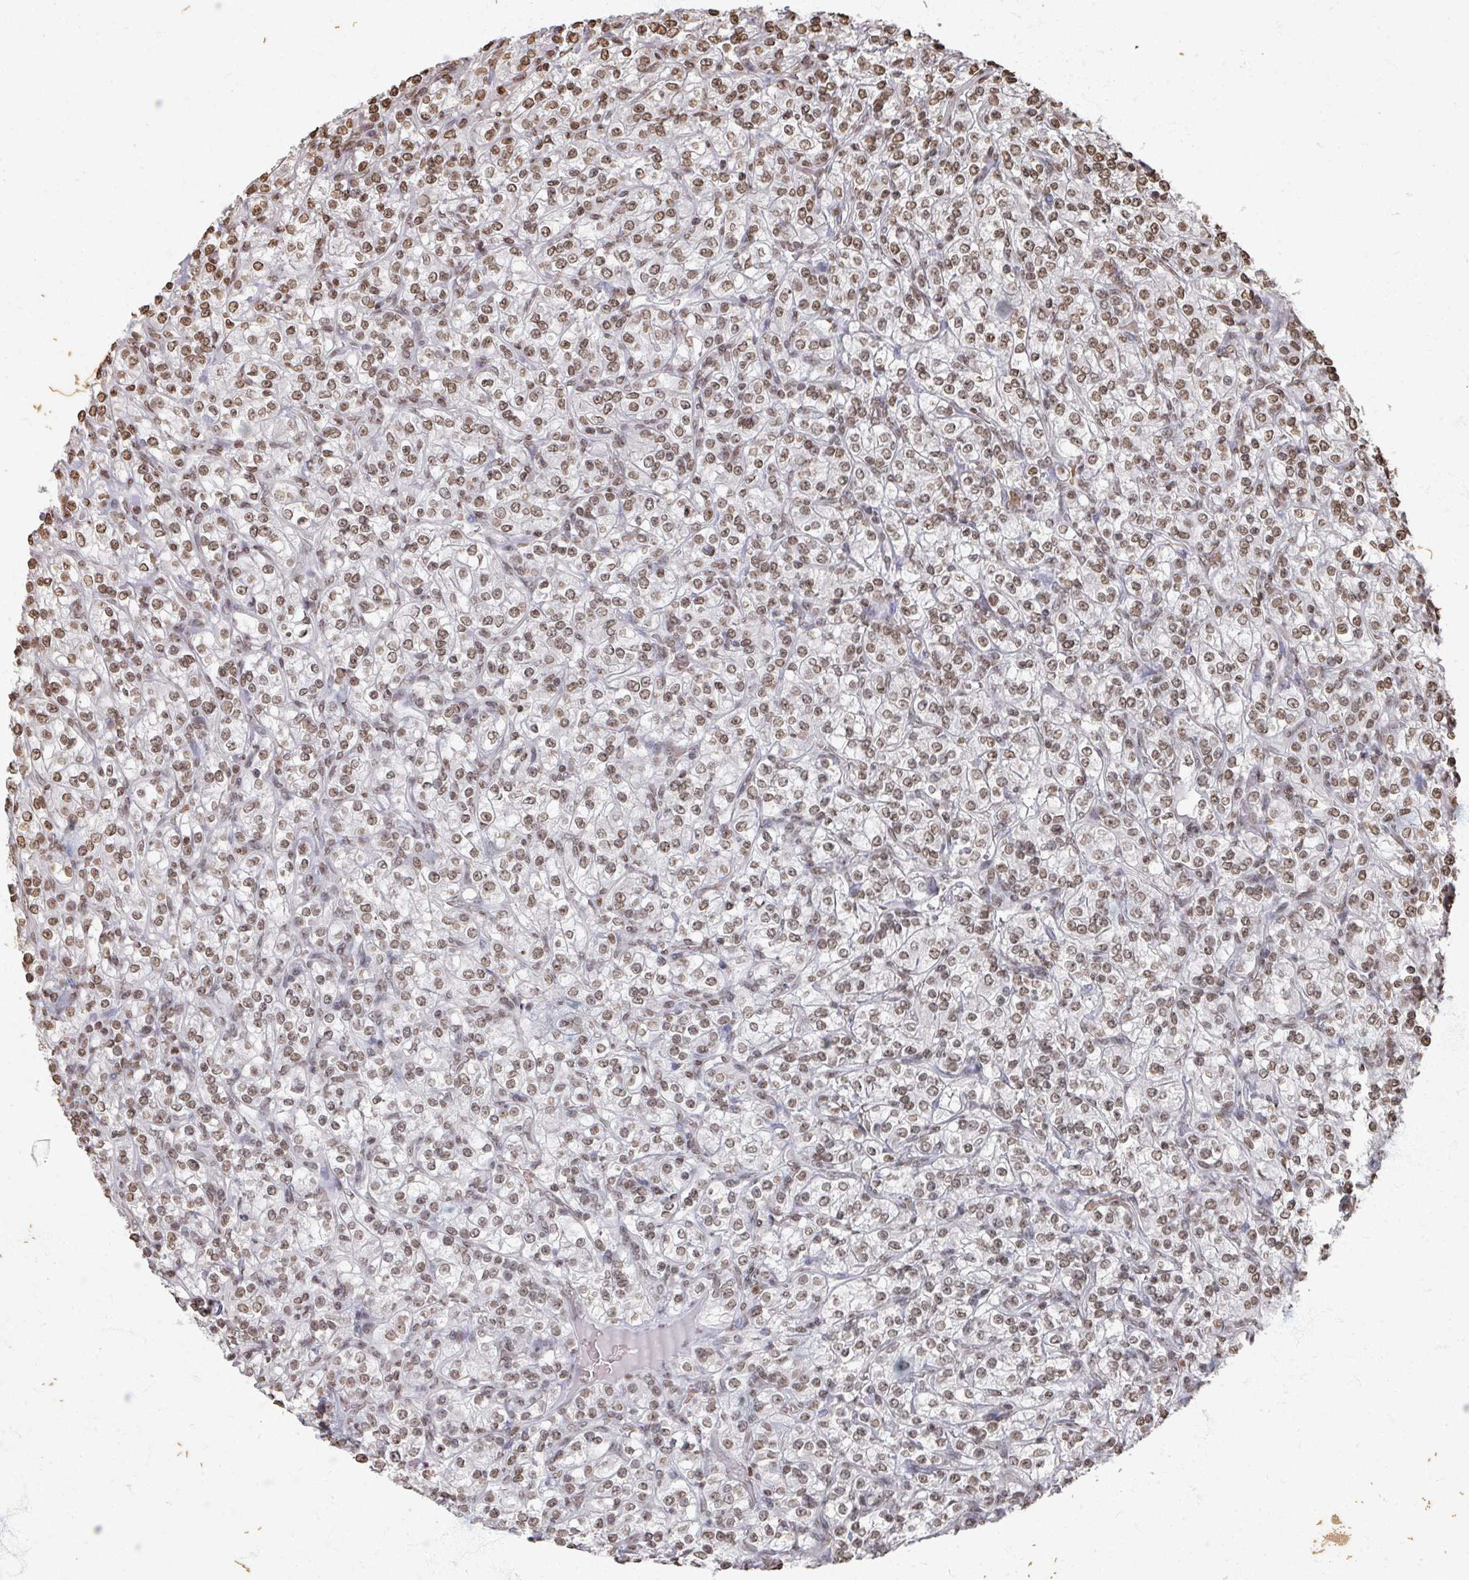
{"staining": {"intensity": "moderate", "quantity": ">75%", "location": "nuclear"}, "tissue": "renal cancer", "cell_type": "Tumor cells", "image_type": "cancer", "snomed": [{"axis": "morphology", "description": "Adenocarcinoma, NOS"}, {"axis": "topography", "description": "Kidney"}], "caption": "High-magnification brightfield microscopy of renal cancer (adenocarcinoma) stained with DAB (3,3'-diaminobenzidine) (brown) and counterstained with hematoxylin (blue). tumor cells exhibit moderate nuclear staining is appreciated in approximately>75% of cells.", "gene": "DCUN1D5", "patient": {"sex": "male", "age": 77}}